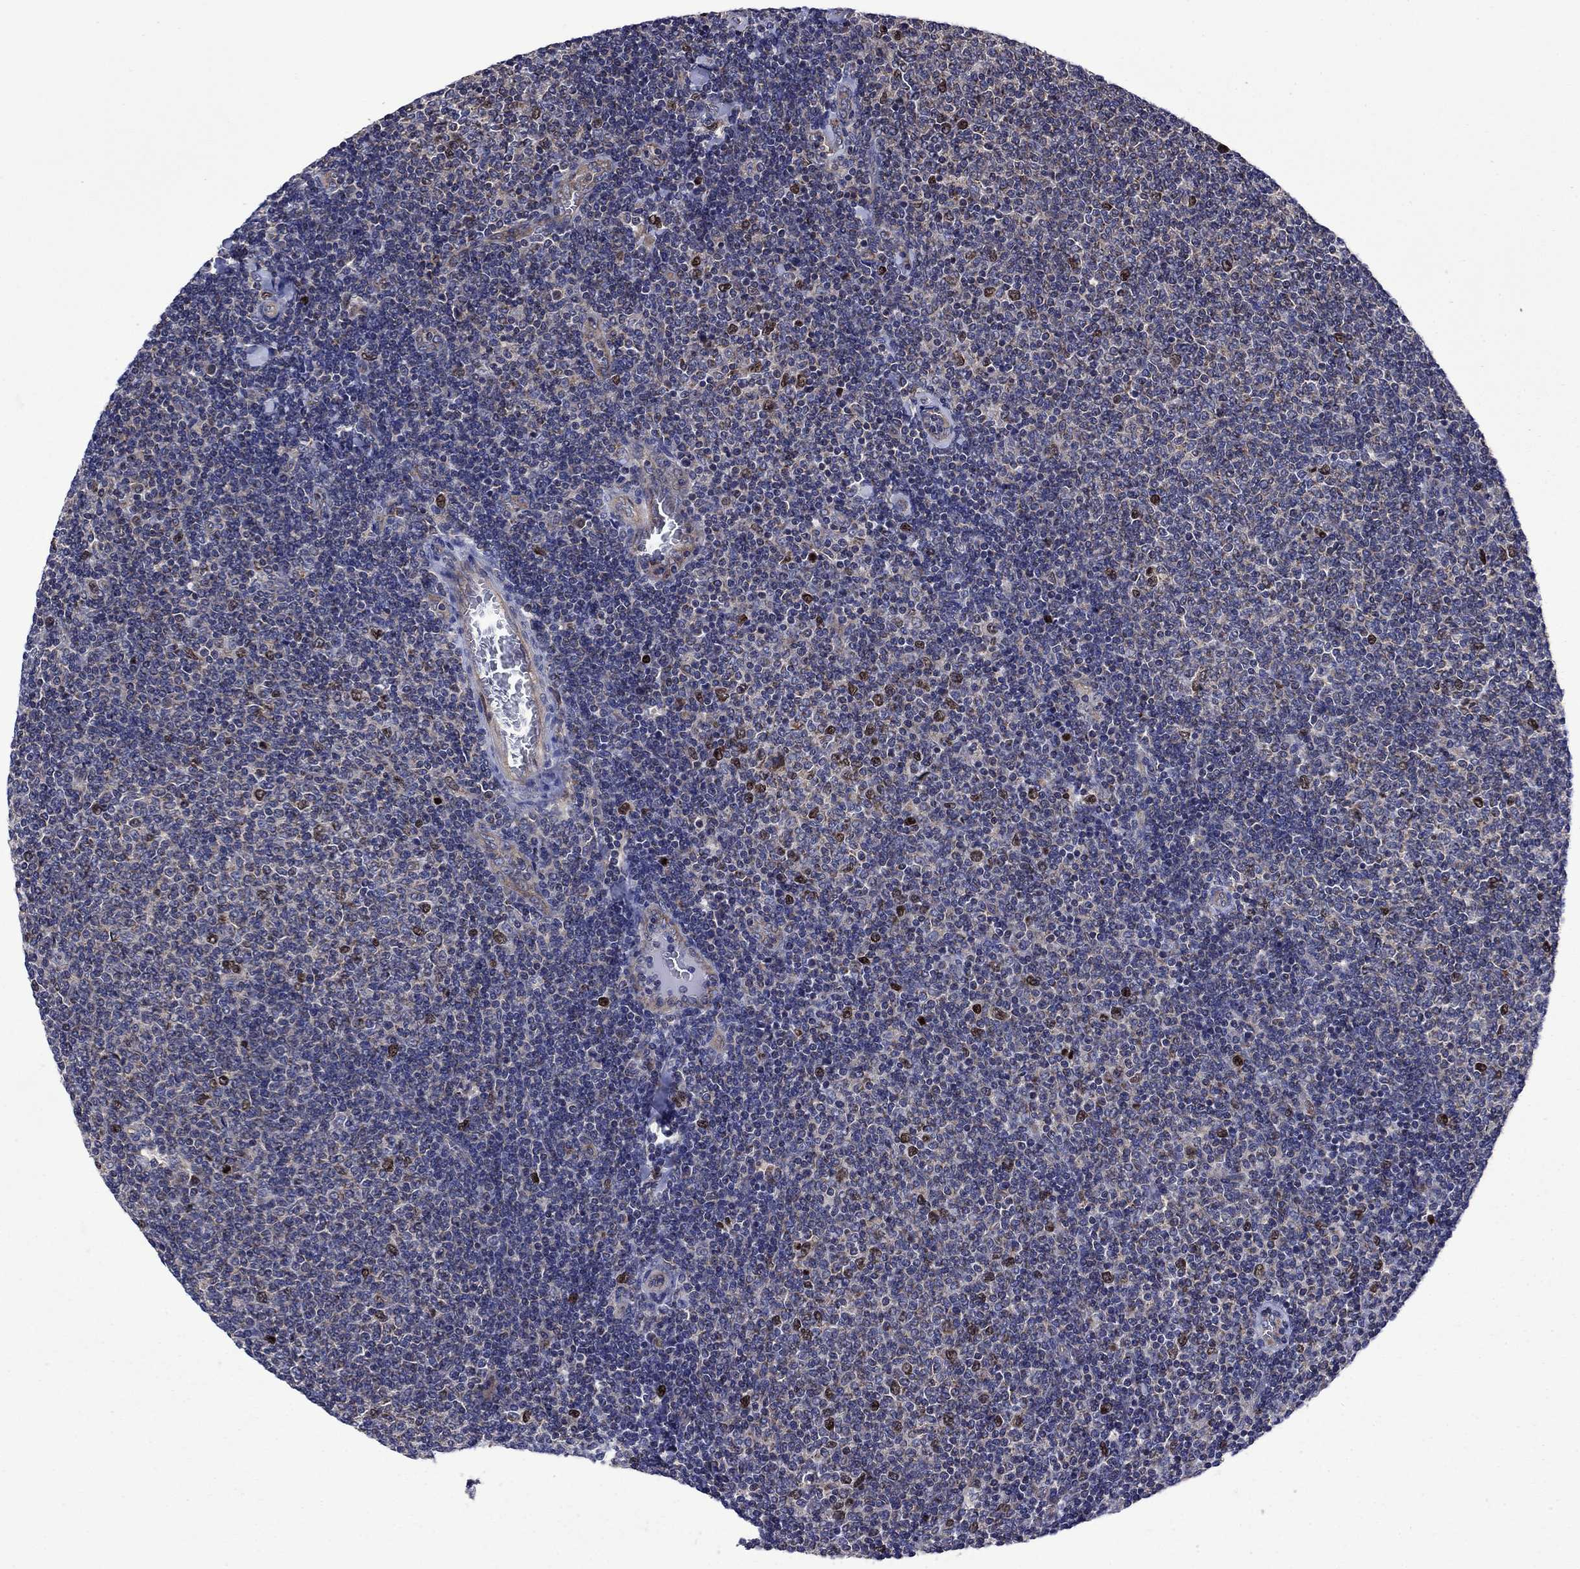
{"staining": {"intensity": "moderate", "quantity": "<25%", "location": "nuclear"}, "tissue": "lymphoma", "cell_type": "Tumor cells", "image_type": "cancer", "snomed": [{"axis": "morphology", "description": "Malignant lymphoma, non-Hodgkin's type, Low grade"}, {"axis": "topography", "description": "Lymph node"}], "caption": "Lymphoma stained with a protein marker demonstrates moderate staining in tumor cells.", "gene": "KIF22", "patient": {"sex": "male", "age": 52}}